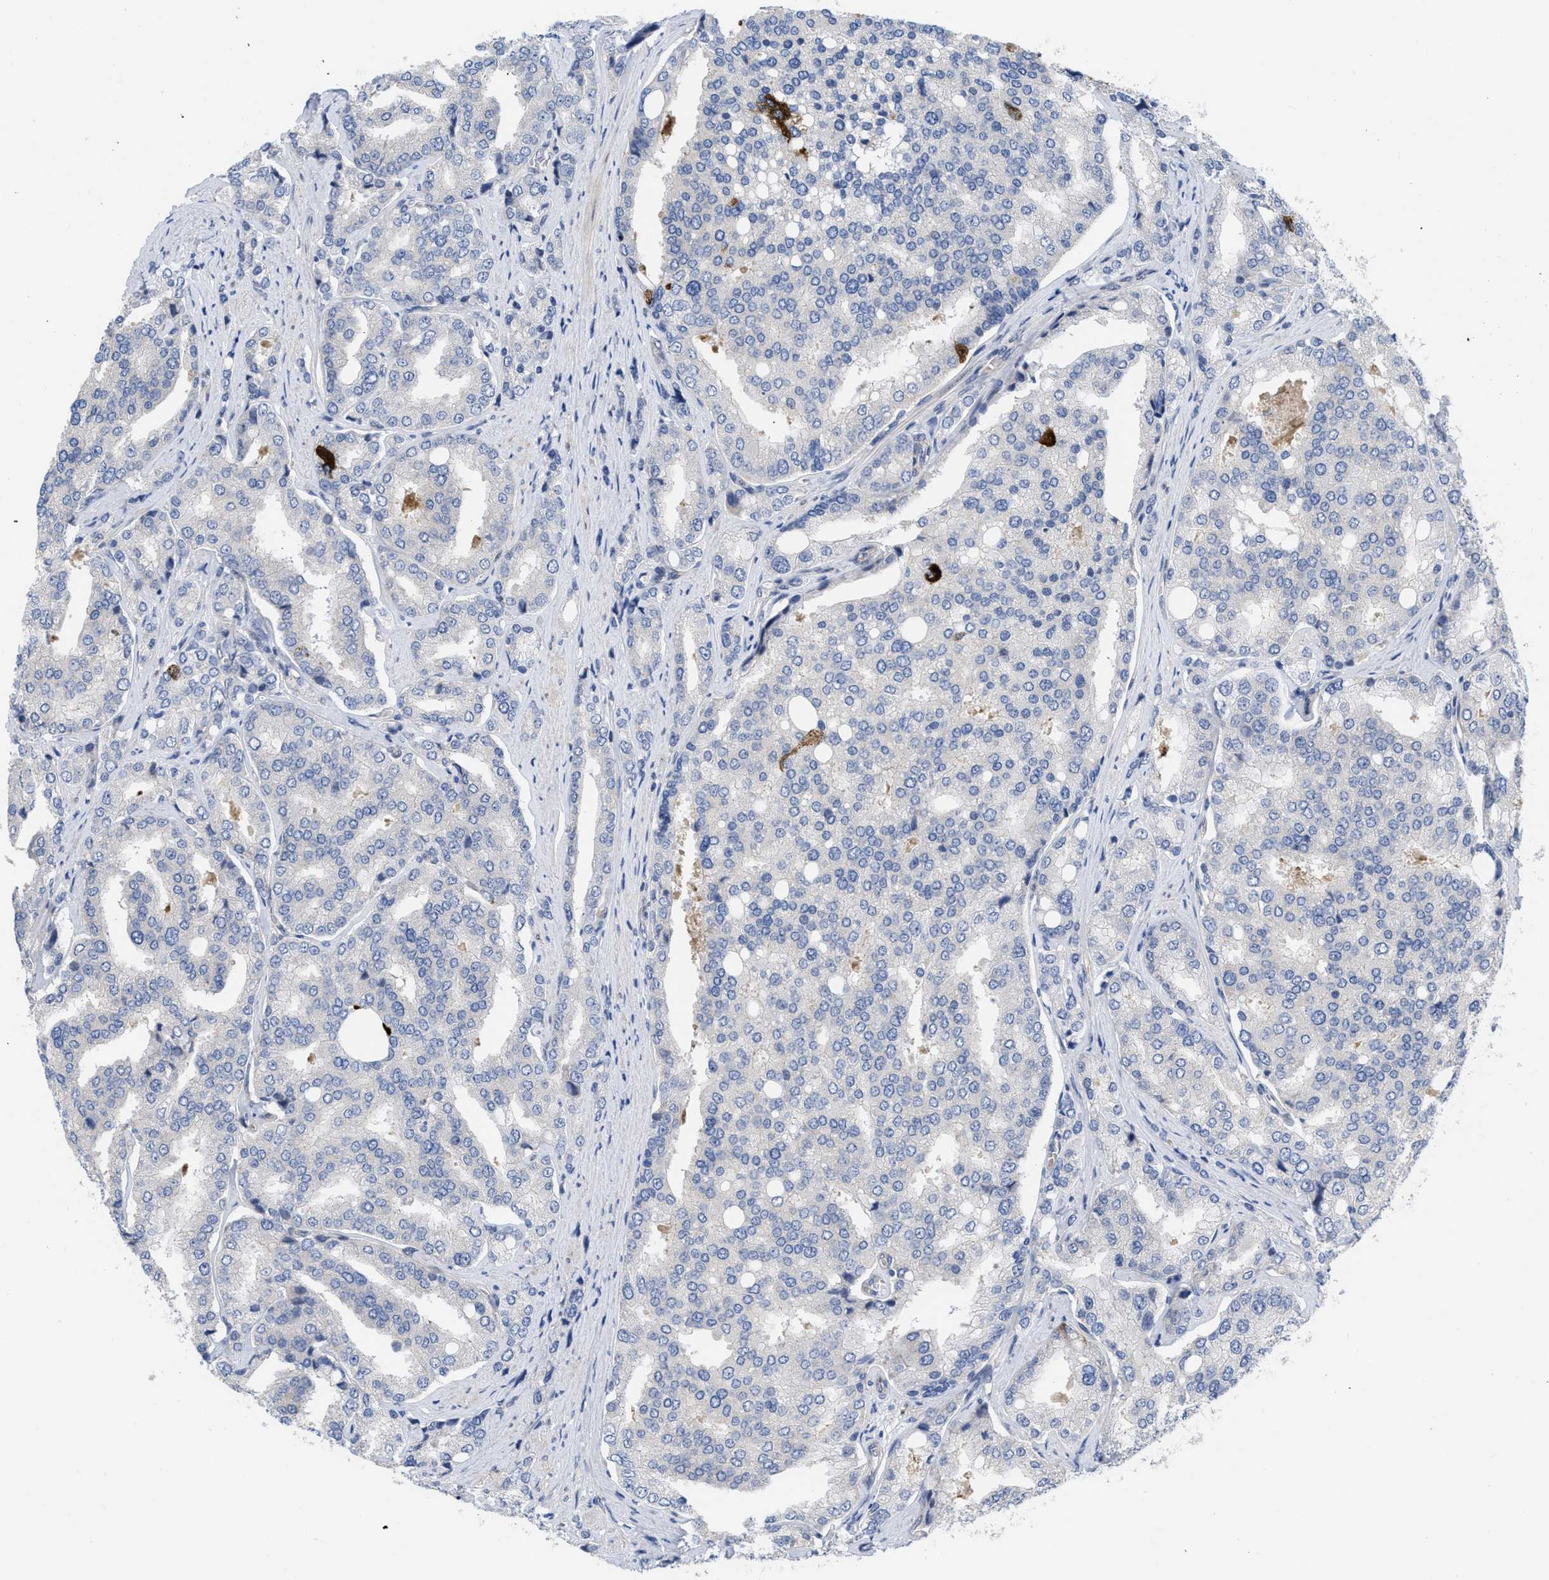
{"staining": {"intensity": "negative", "quantity": "none", "location": "none"}, "tissue": "prostate cancer", "cell_type": "Tumor cells", "image_type": "cancer", "snomed": [{"axis": "morphology", "description": "Adenocarcinoma, High grade"}, {"axis": "topography", "description": "Prostate"}], "caption": "Photomicrograph shows no significant protein staining in tumor cells of prostate cancer. (Brightfield microscopy of DAB immunohistochemistry at high magnification).", "gene": "NDEL1", "patient": {"sex": "male", "age": 50}}